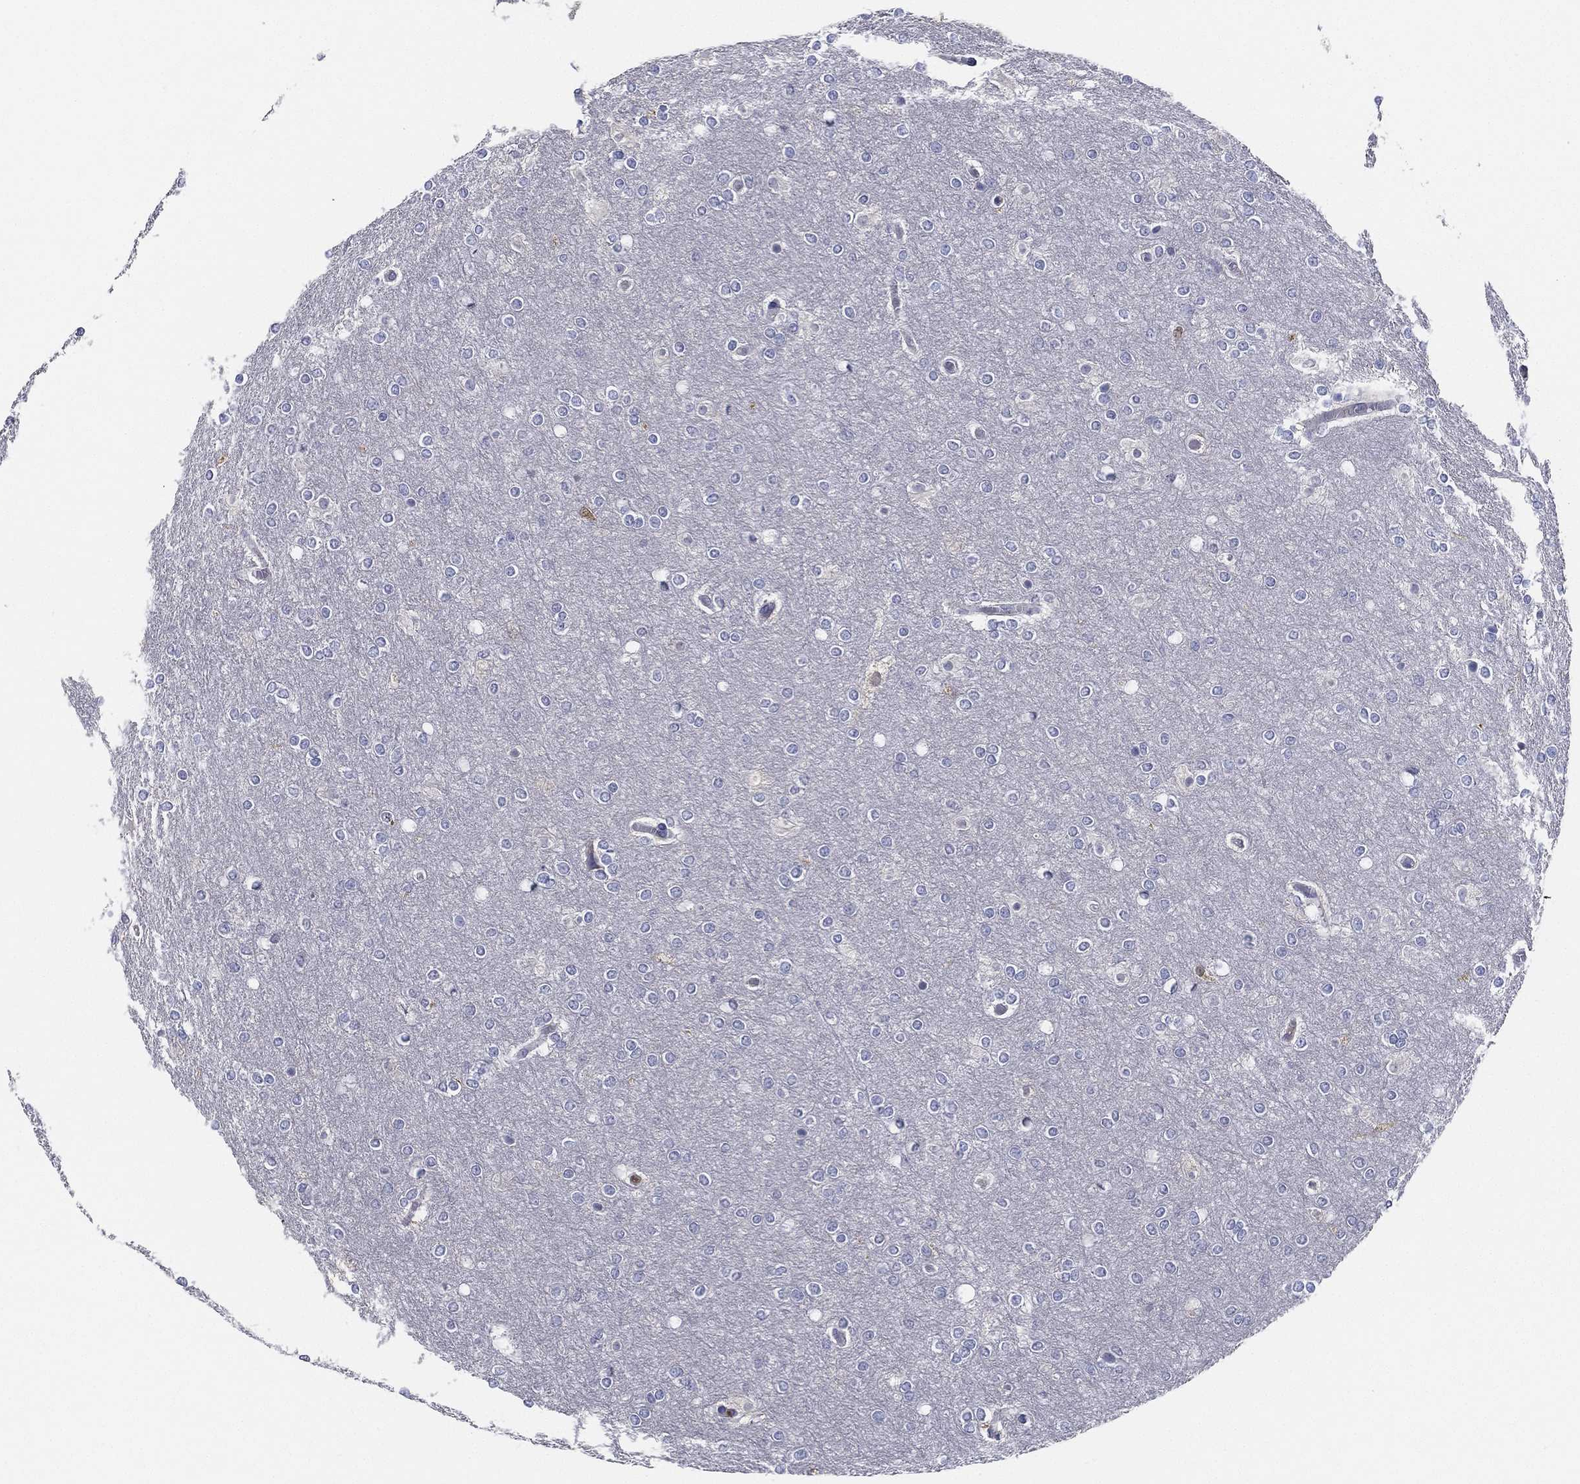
{"staining": {"intensity": "negative", "quantity": "none", "location": "none"}, "tissue": "glioma", "cell_type": "Tumor cells", "image_type": "cancer", "snomed": [{"axis": "morphology", "description": "Glioma, malignant, High grade"}, {"axis": "topography", "description": "Brain"}], "caption": "Tumor cells are negative for brown protein staining in glioma. (Immunohistochemistry, brightfield microscopy, high magnification).", "gene": "STS", "patient": {"sex": "female", "age": 61}}